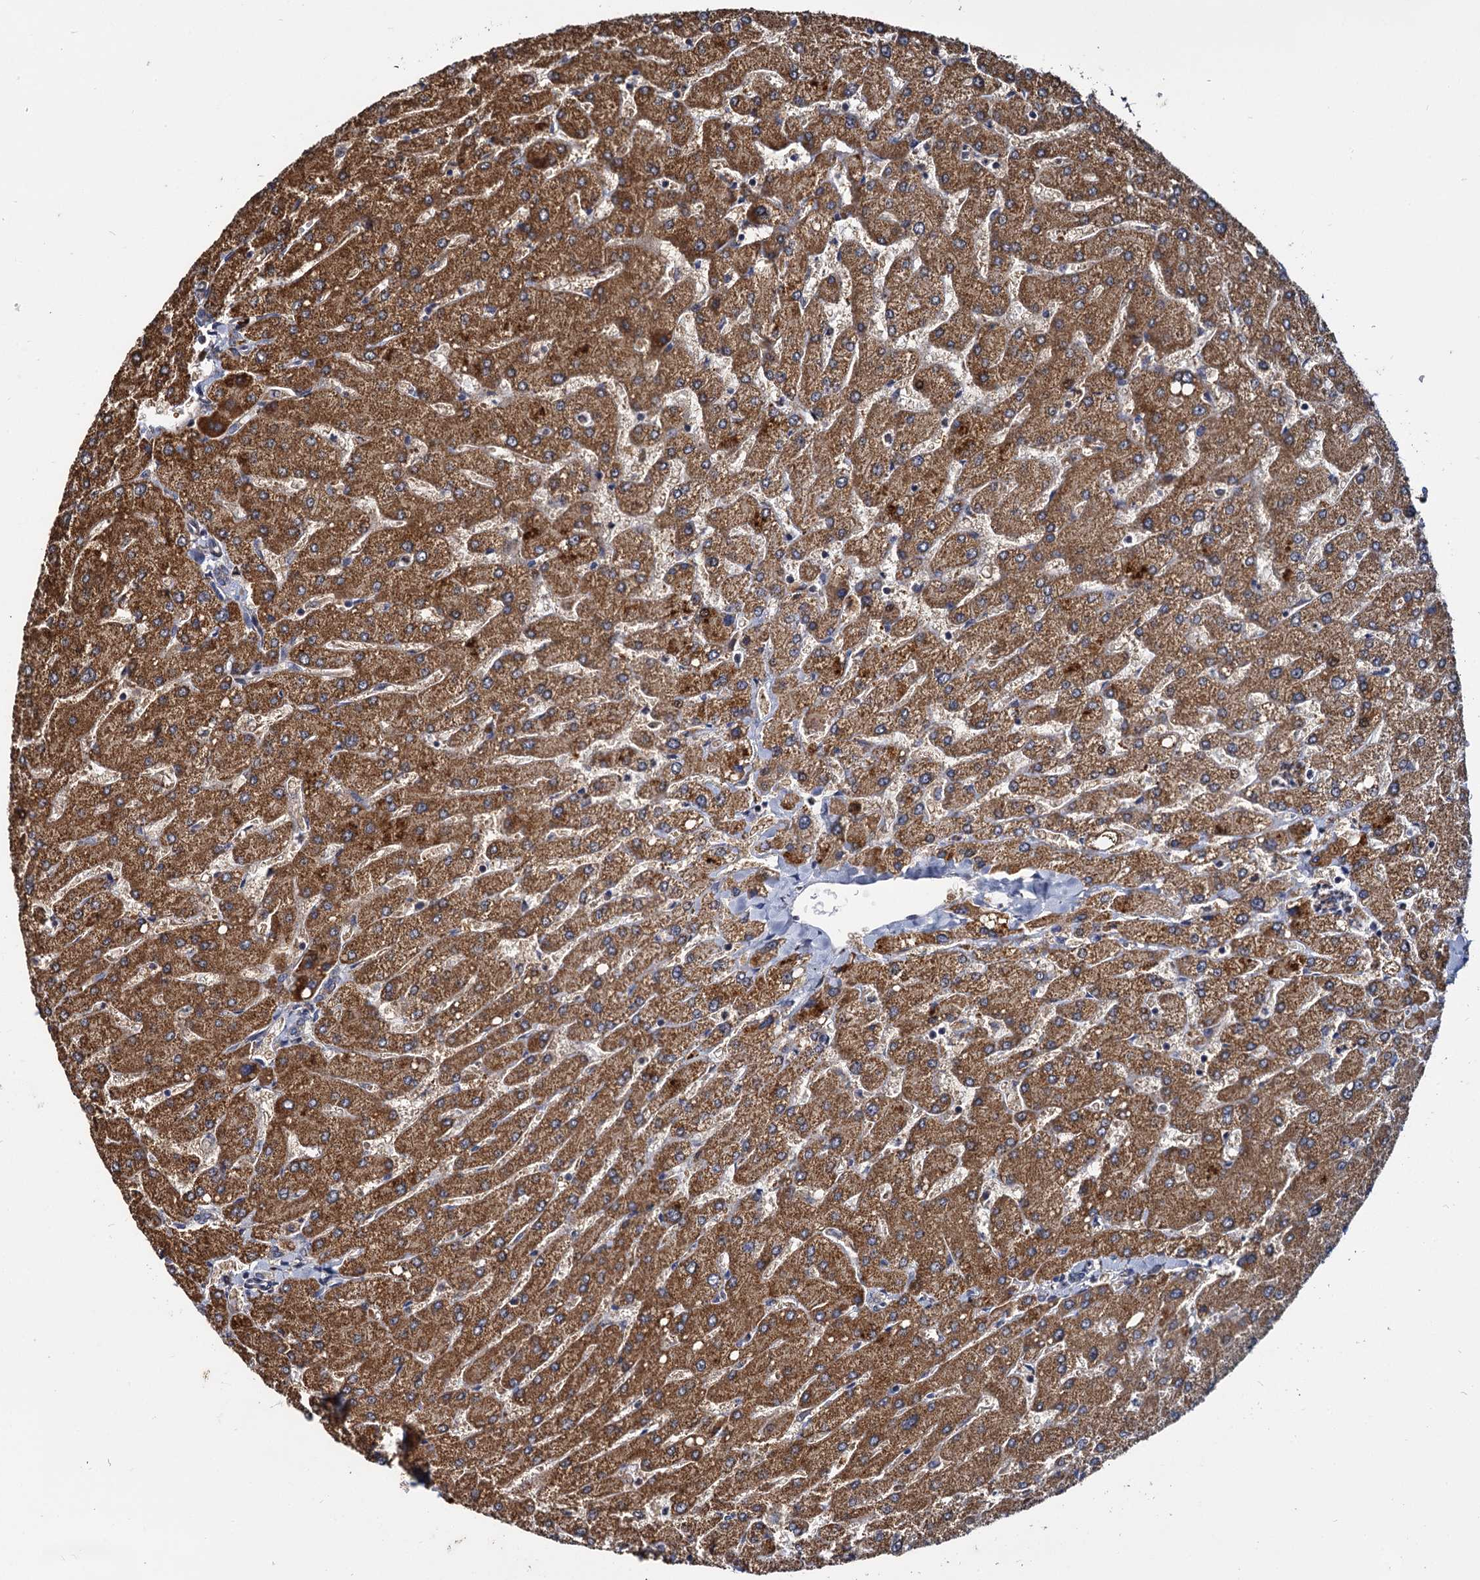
{"staining": {"intensity": "negative", "quantity": "none", "location": "none"}, "tissue": "liver", "cell_type": "Cholangiocytes", "image_type": "normal", "snomed": [{"axis": "morphology", "description": "Normal tissue, NOS"}, {"axis": "topography", "description": "Liver"}], "caption": "DAB immunohistochemical staining of unremarkable liver exhibits no significant expression in cholangiocytes.", "gene": "WWC3", "patient": {"sex": "male", "age": 55}}